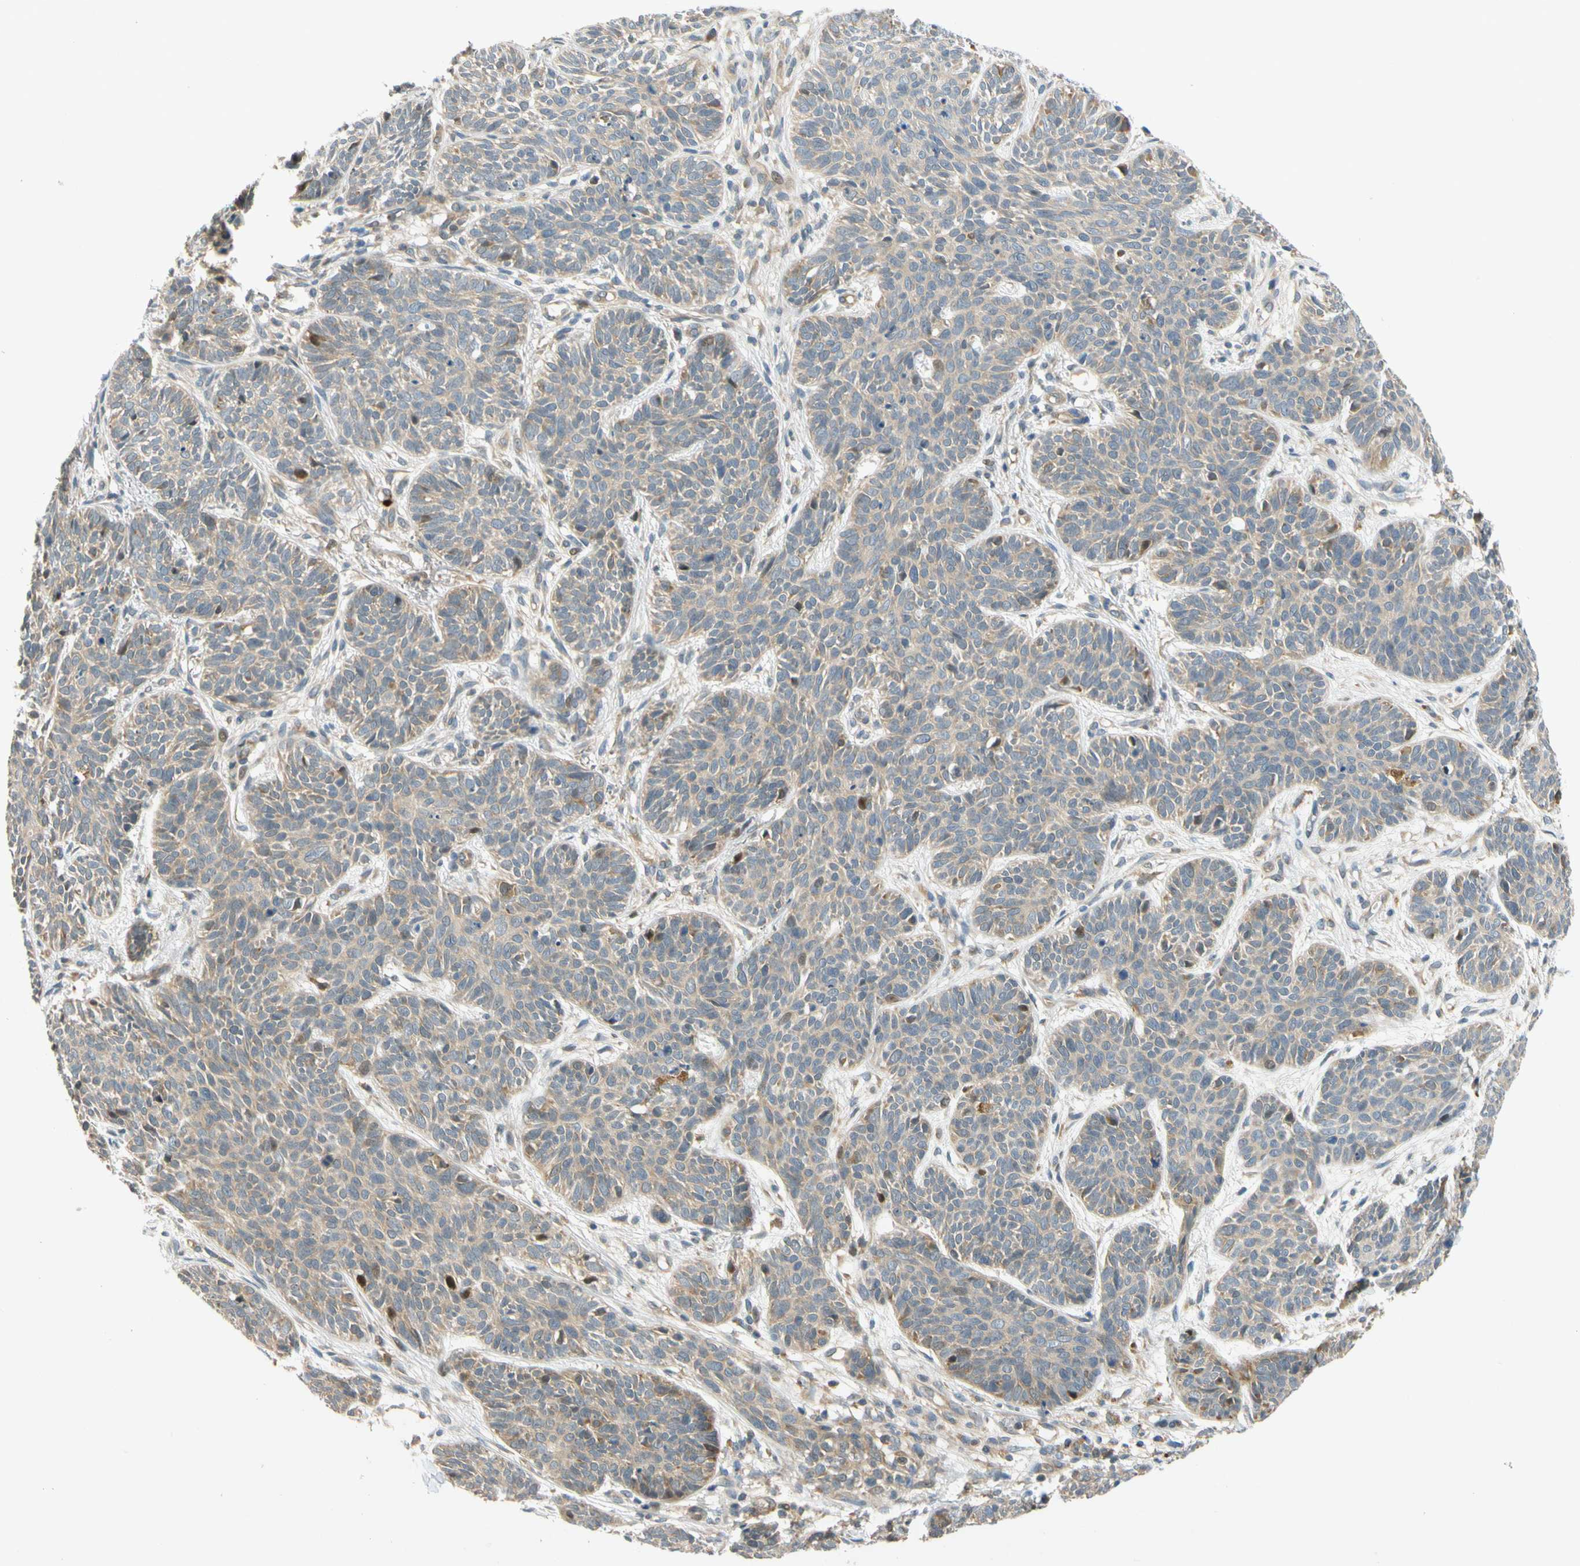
{"staining": {"intensity": "weak", "quantity": ">75%", "location": "cytoplasmic/membranous"}, "tissue": "skin cancer", "cell_type": "Tumor cells", "image_type": "cancer", "snomed": [{"axis": "morphology", "description": "Normal tissue, NOS"}, {"axis": "morphology", "description": "Basal cell carcinoma"}, {"axis": "topography", "description": "Skin"}], "caption": "Tumor cells show low levels of weak cytoplasmic/membranous positivity in approximately >75% of cells in human skin cancer (basal cell carcinoma).", "gene": "GATD1", "patient": {"sex": "male", "age": 52}}